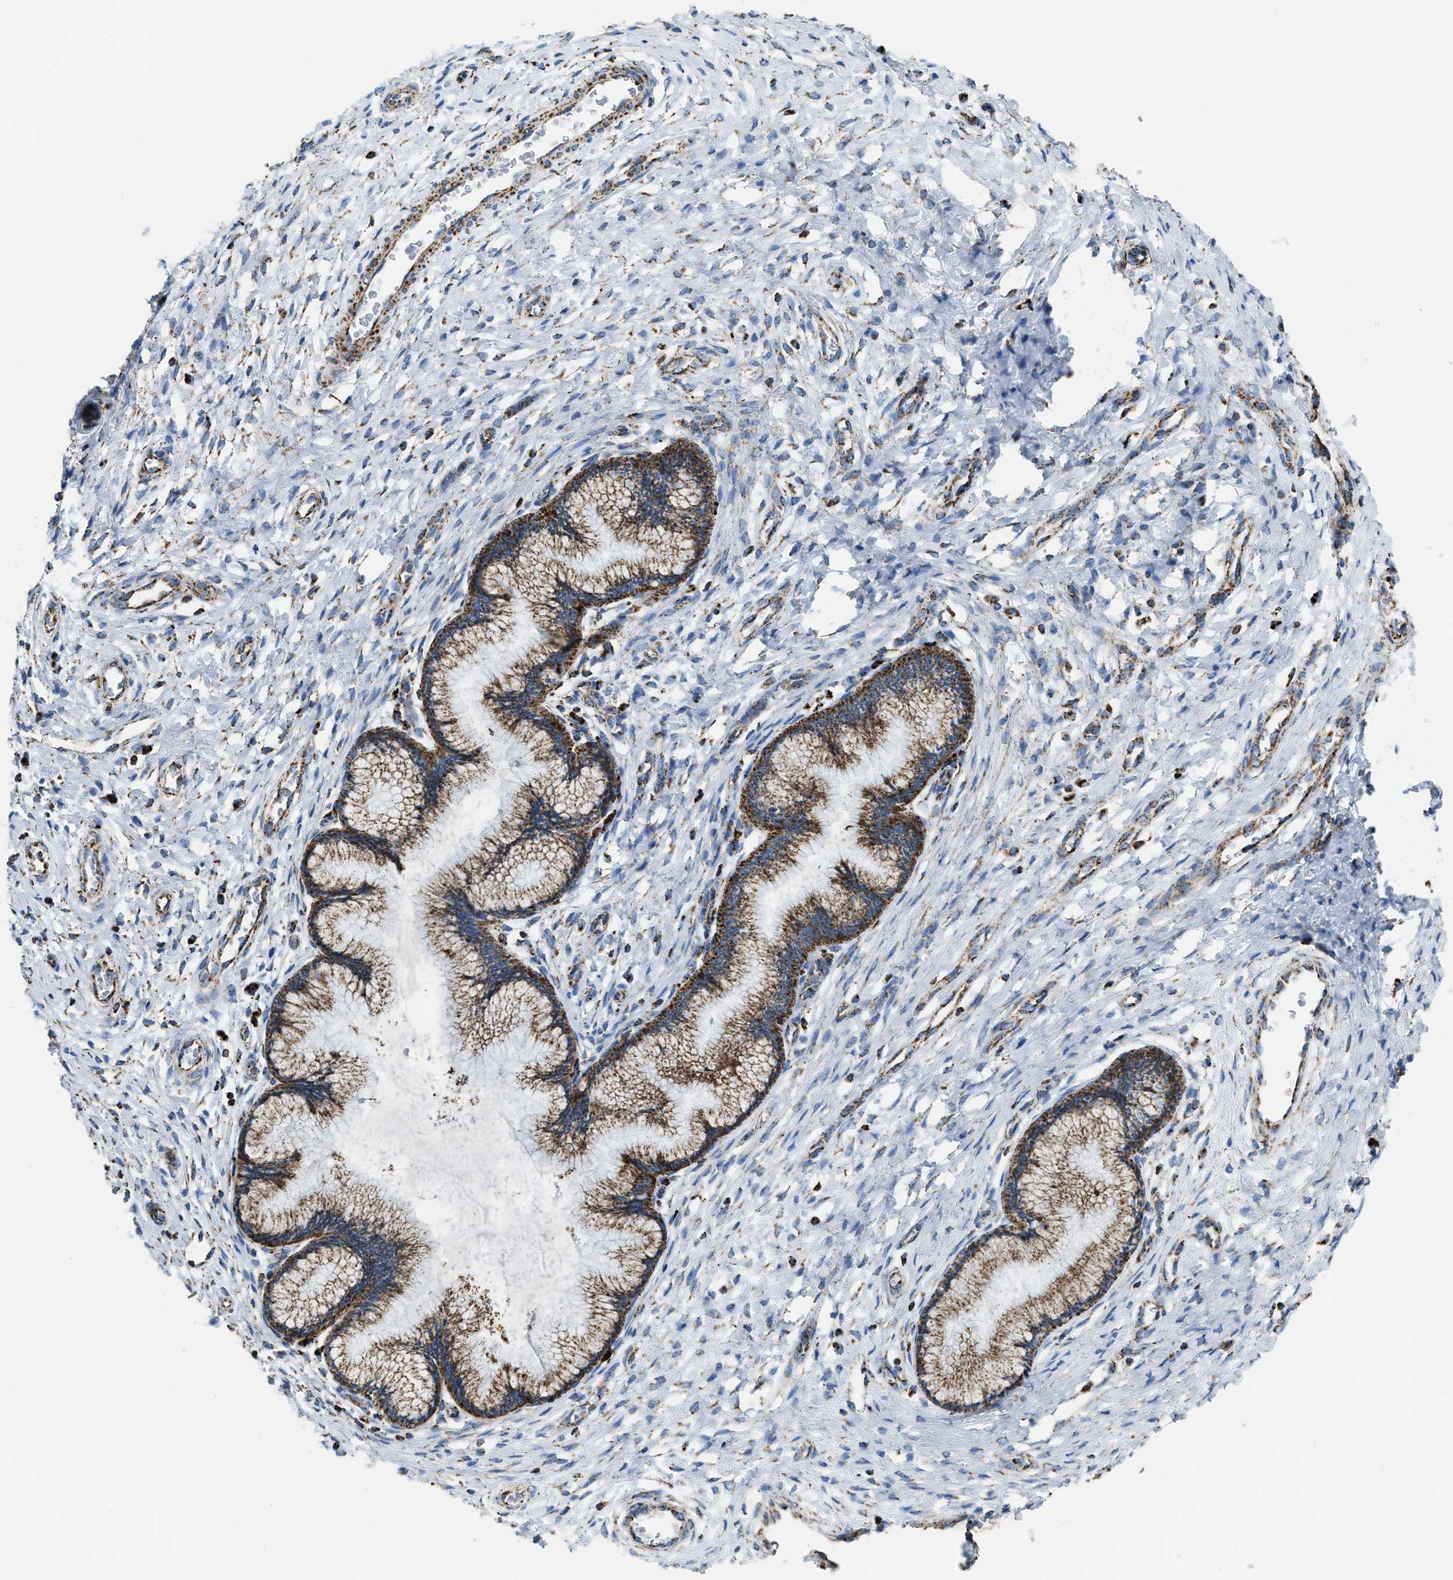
{"staining": {"intensity": "moderate", "quantity": ">75%", "location": "cytoplasmic/membranous"}, "tissue": "cervix", "cell_type": "Glandular cells", "image_type": "normal", "snomed": [{"axis": "morphology", "description": "Normal tissue, NOS"}, {"axis": "topography", "description": "Cervix"}], "caption": "Immunohistochemical staining of normal human cervix exhibits moderate cytoplasmic/membranous protein positivity in approximately >75% of glandular cells.", "gene": "ETFB", "patient": {"sex": "female", "age": 55}}